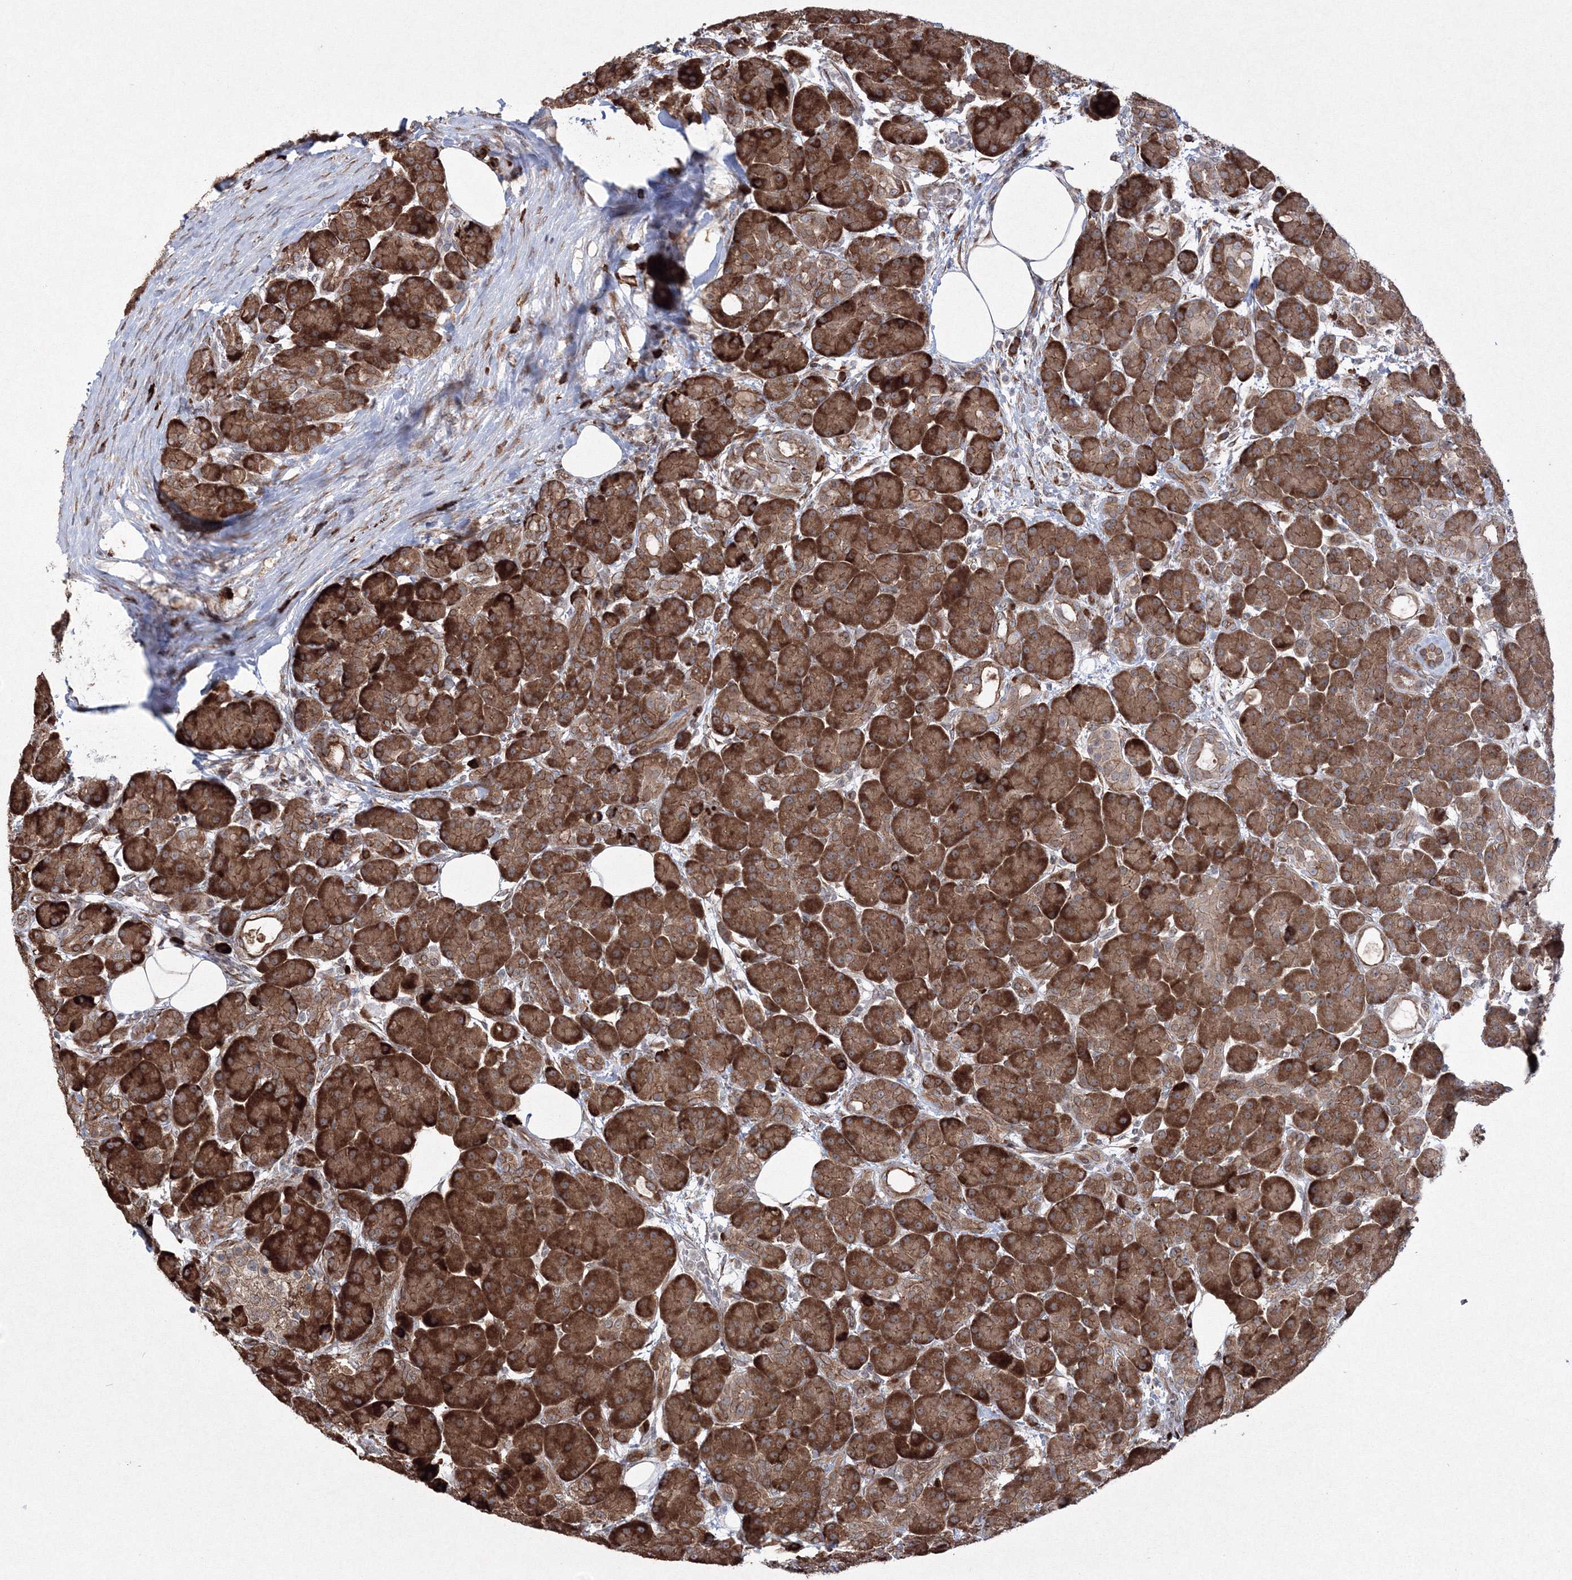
{"staining": {"intensity": "strong", "quantity": ">75%", "location": "cytoplasmic/membranous"}, "tissue": "pancreas", "cell_type": "Exocrine glandular cells", "image_type": "normal", "snomed": [{"axis": "morphology", "description": "Normal tissue, NOS"}, {"axis": "topography", "description": "Pancreas"}], "caption": "Immunohistochemistry (IHC) image of normal pancreas: human pancreas stained using immunohistochemistry reveals high levels of strong protein expression localized specifically in the cytoplasmic/membranous of exocrine glandular cells, appearing as a cytoplasmic/membranous brown color.", "gene": "EFCAB12", "patient": {"sex": "male", "age": 63}}